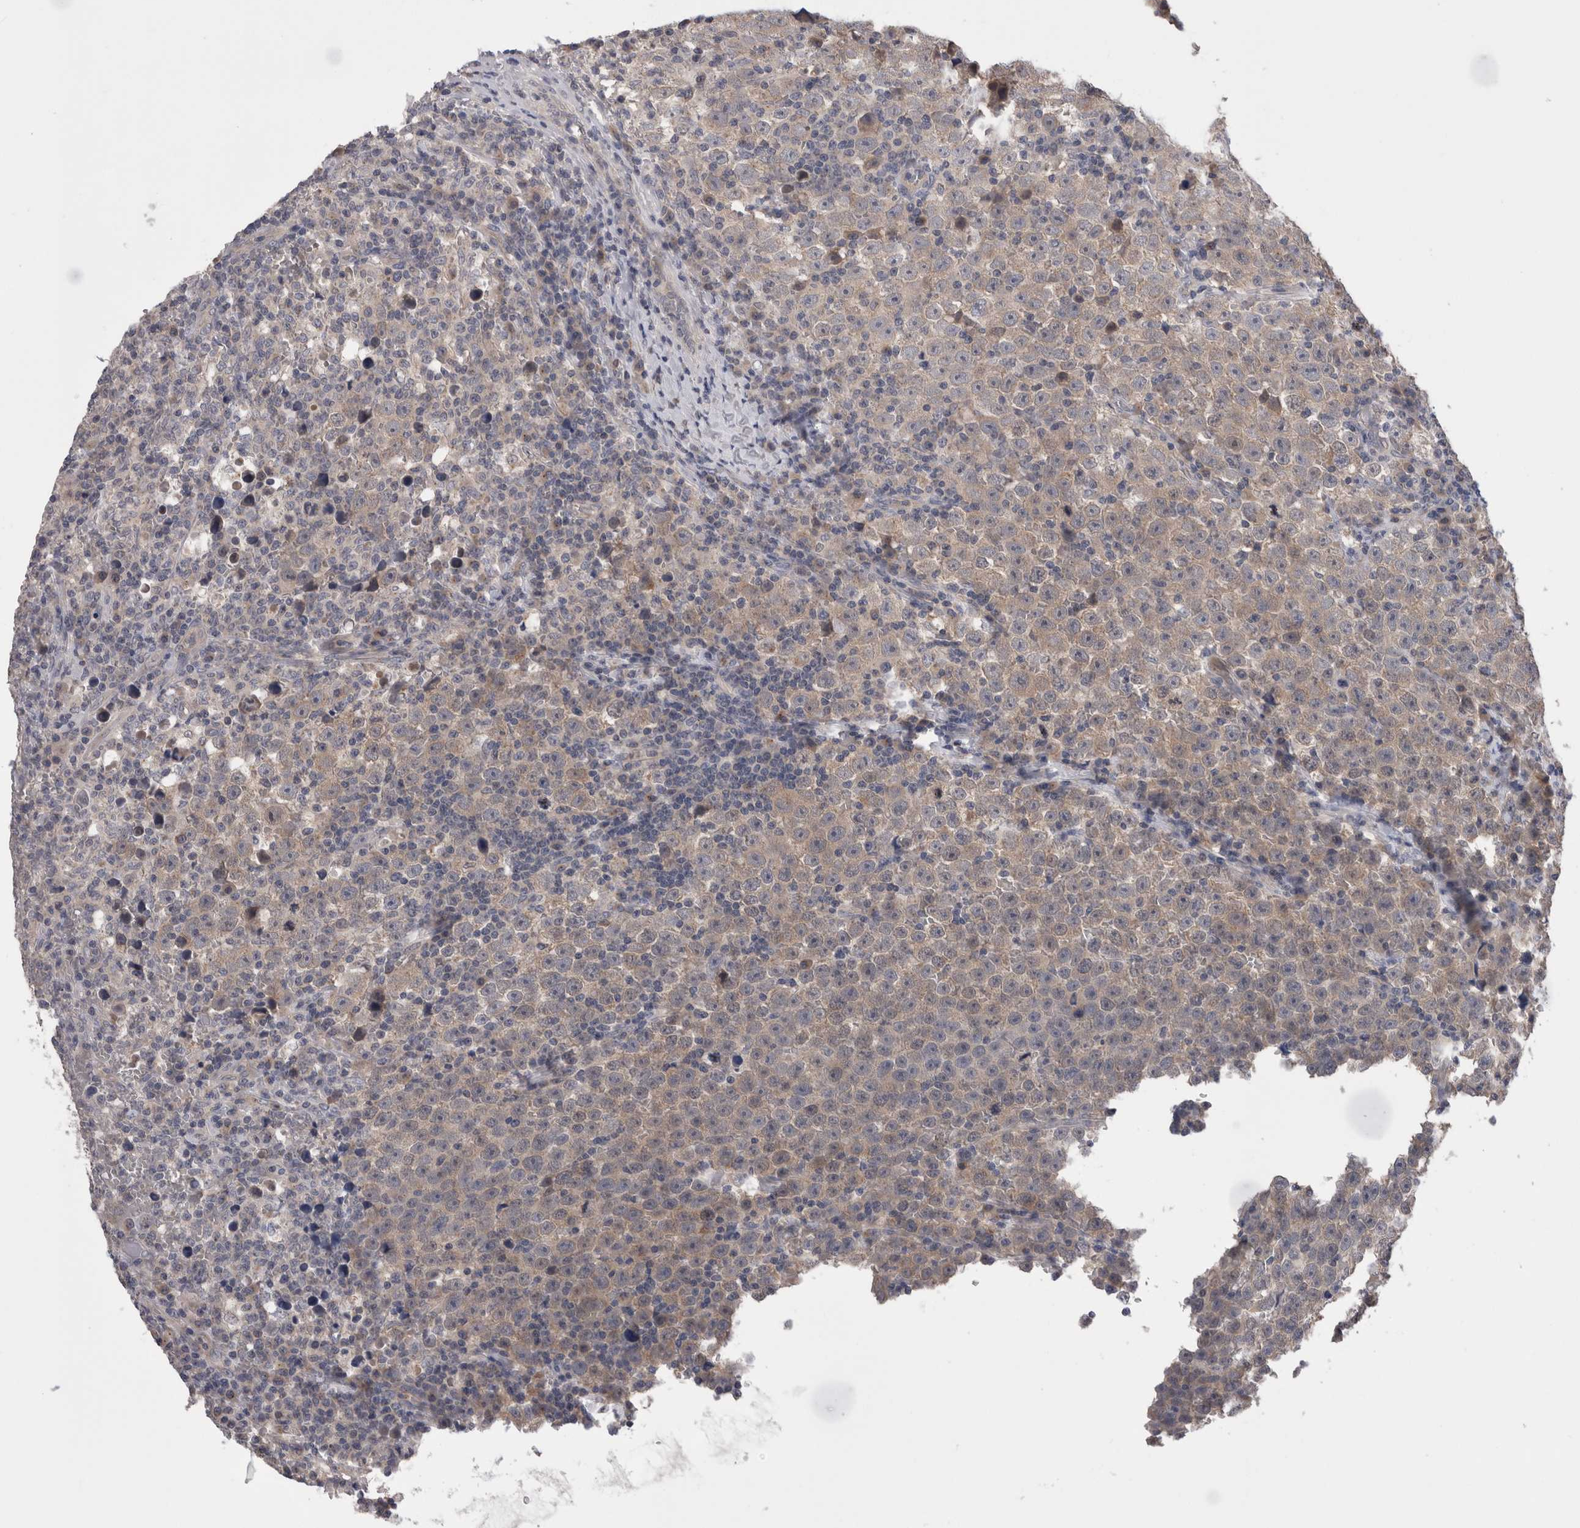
{"staining": {"intensity": "negative", "quantity": "none", "location": "none"}, "tissue": "testis cancer", "cell_type": "Tumor cells", "image_type": "cancer", "snomed": [{"axis": "morphology", "description": "Seminoma, NOS"}, {"axis": "topography", "description": "Testis"}], "caption": "An IHC histopathology image of seminoma (testis) is shown. There is no staining in tumor cells of seminoma (testis). (DAB IHC visualized using brightfield microscopy, high magnification).", "gene": "DCTN6", "patient": {"sex": "male", "age": 43}}